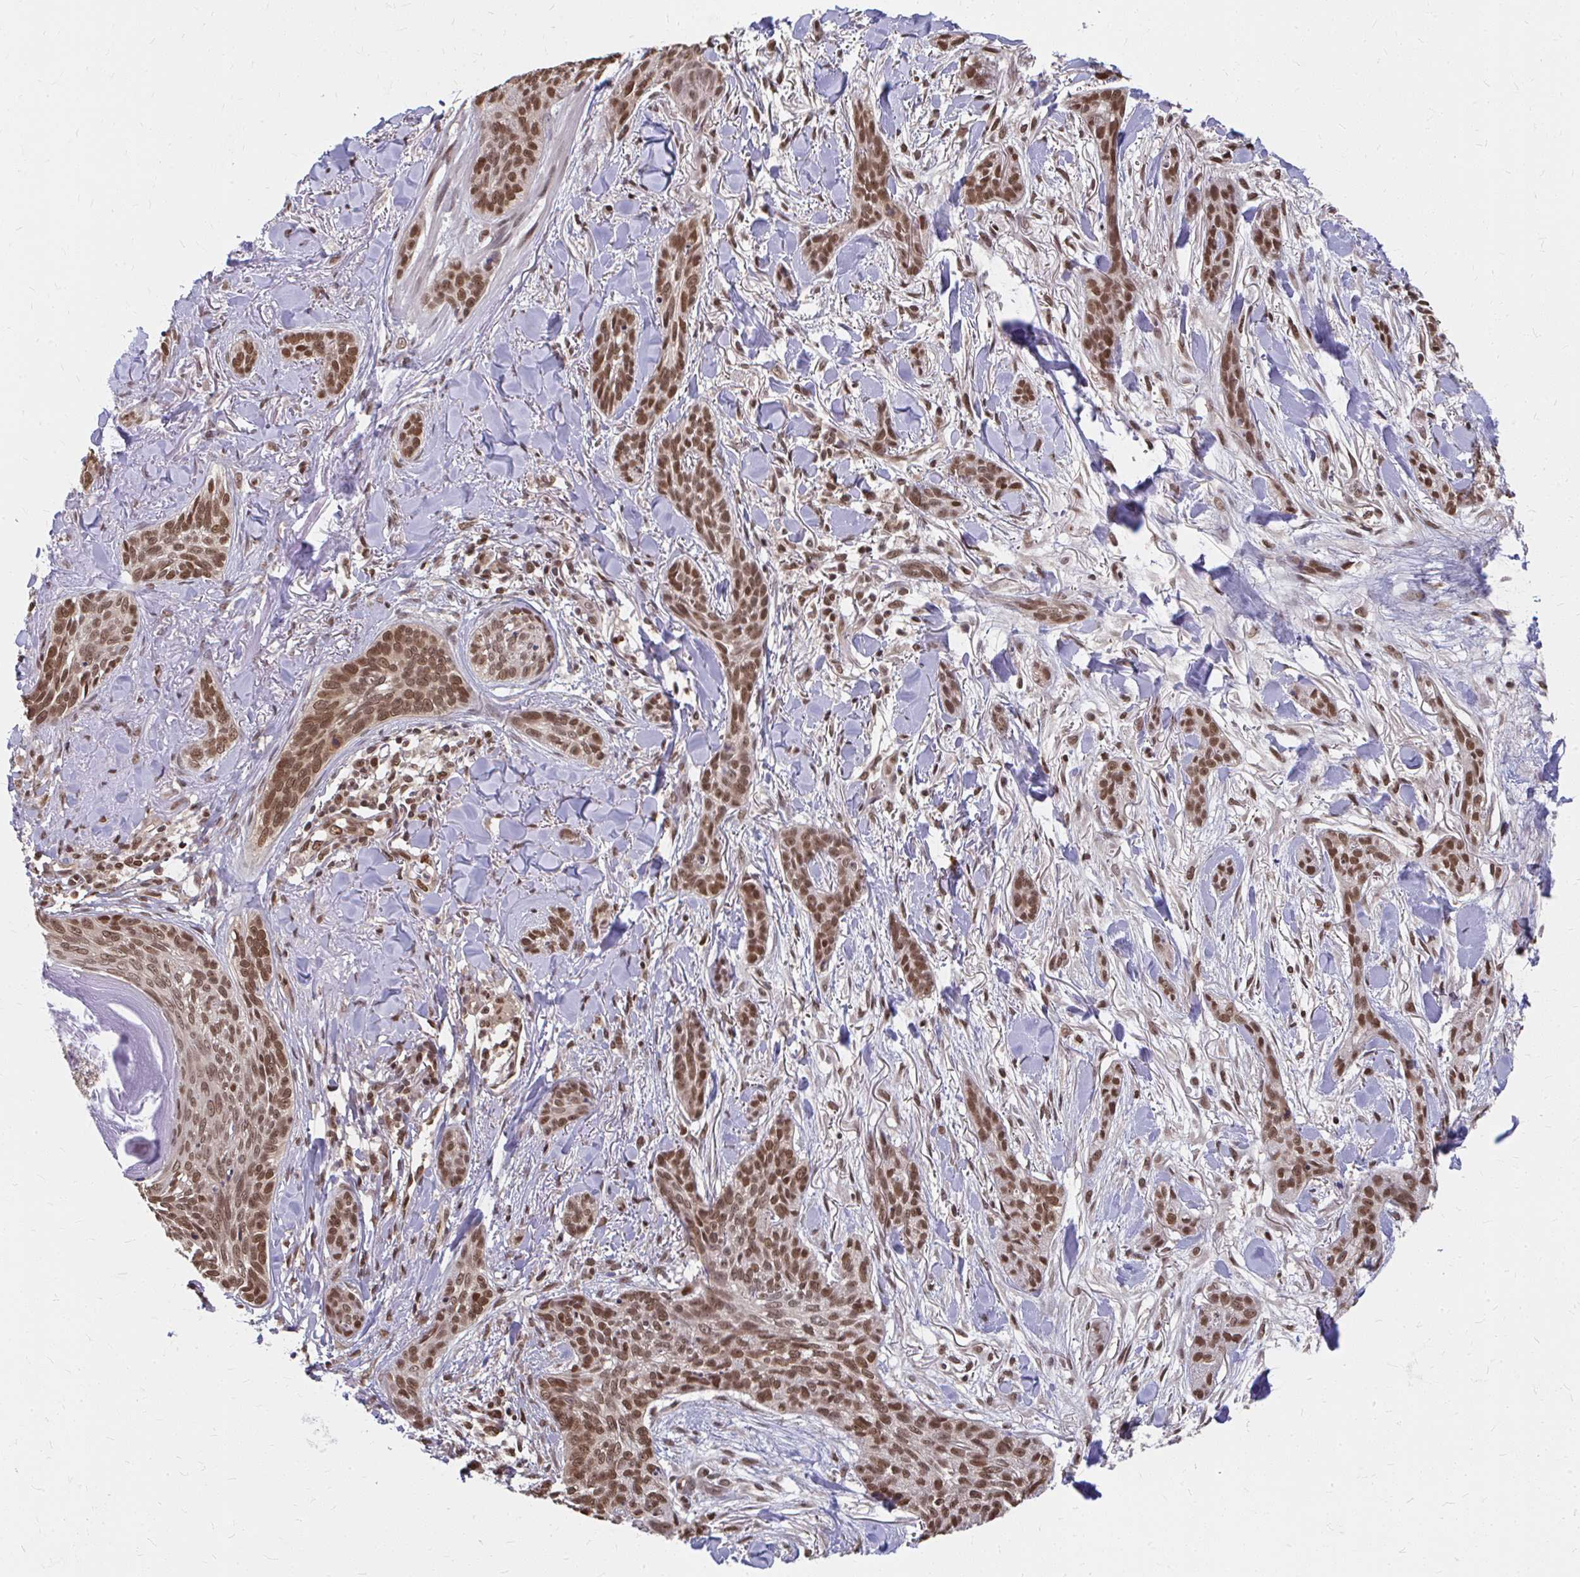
{"staining": {"intensity": "moderate", "quantity": ">75%", "location": "cytoplasmic/membranous,nuclear"}, "tissue": "skin cancer", "cell_type": "Tumor cells", "image_type": "cancer", "snomed": [{"axis": "morphology", "description": "Basal cell carcinoma"}, {"axis": "topography", "description": "Skin"}], "caption": "A medium amount of moderate cytoplasmic/membranous and nuclear staining is seen in about >75% of tumor cells in skin cancer (basal cell carcinoma) tissue. Nuclei are stained in blue.", "gene": "XPO1", "patient": {"sex": "male", "age": 52}}